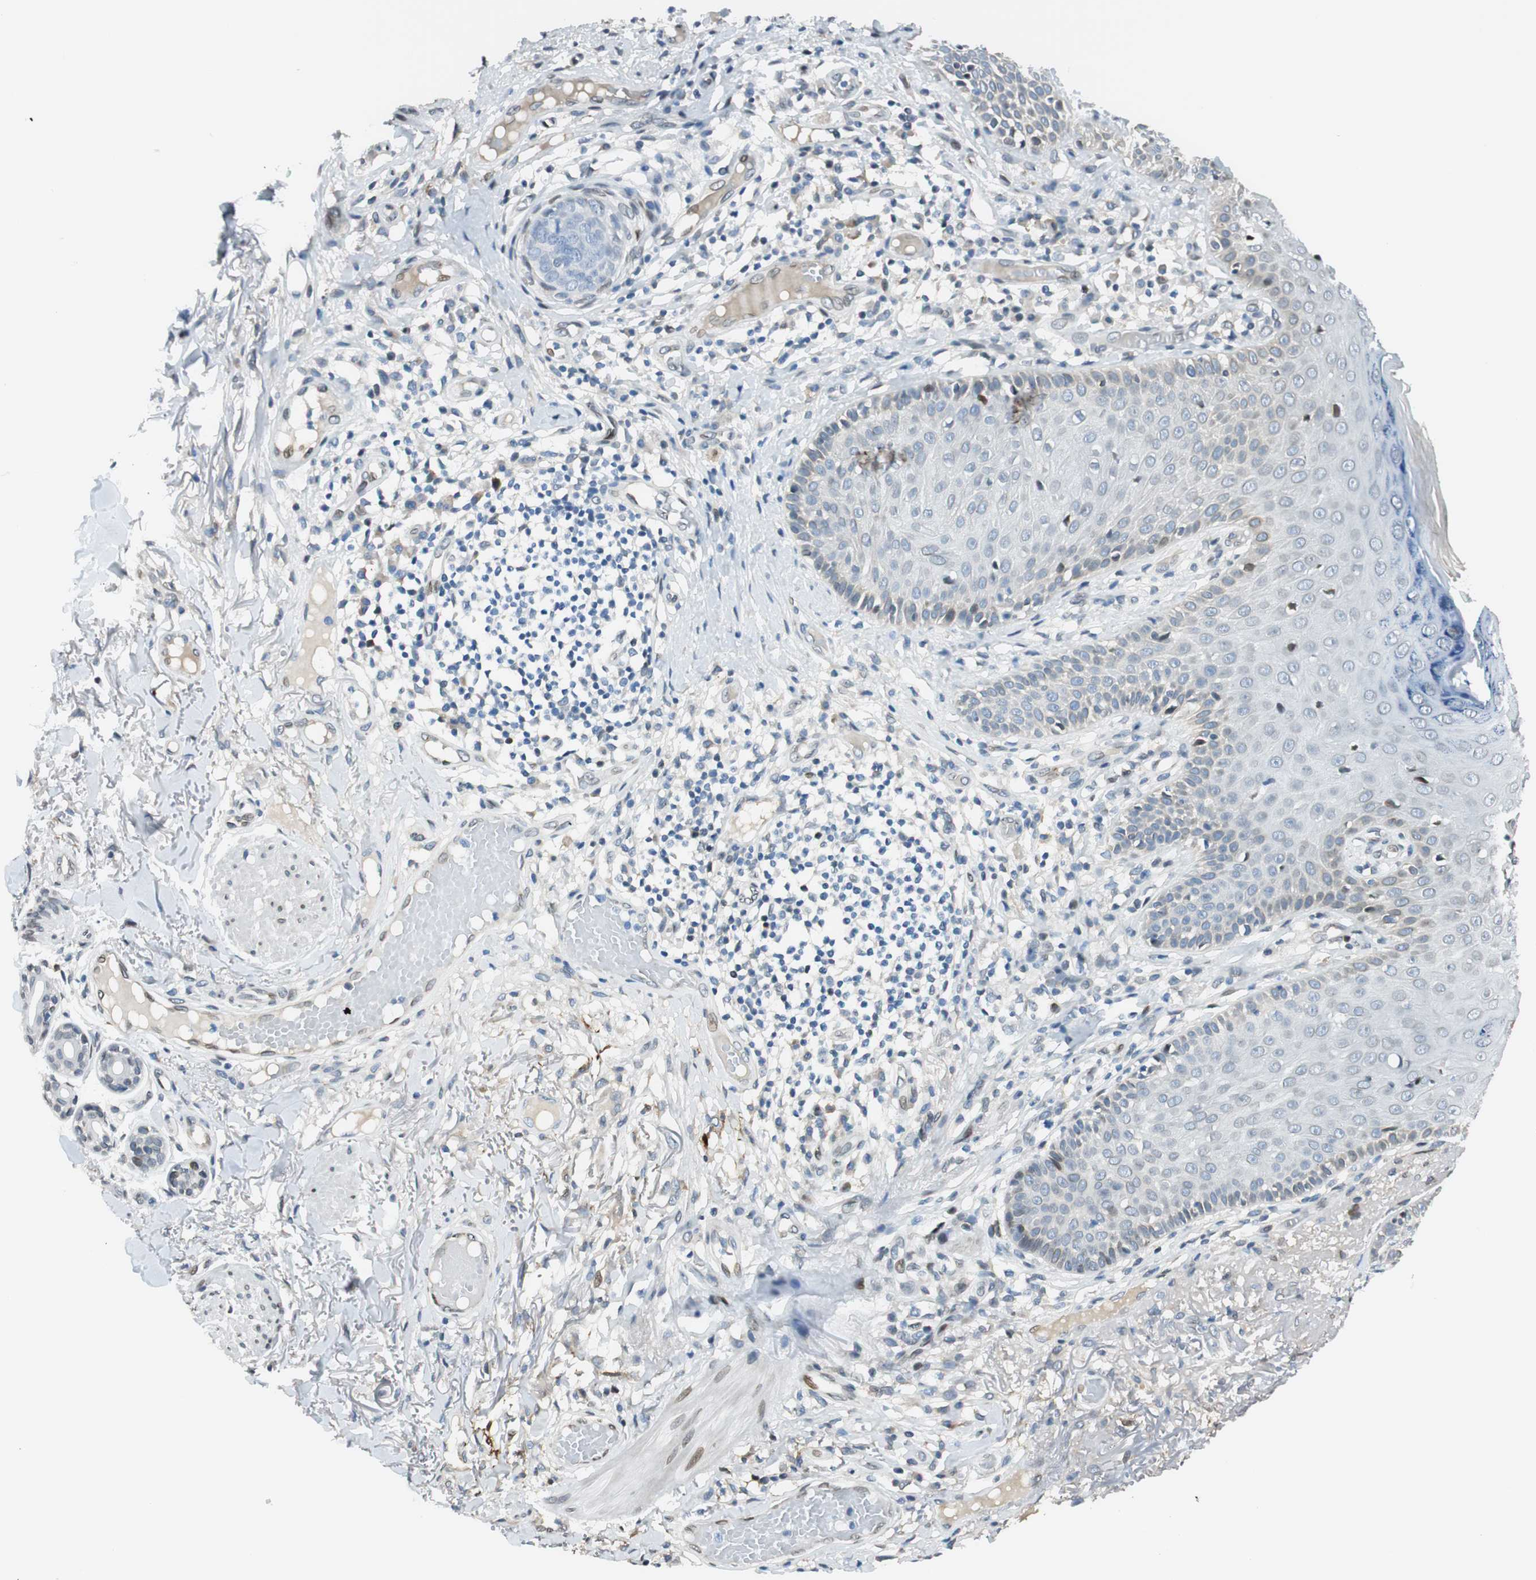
{"staining": {"intensity": "negative", "quantity": "none", "location": "none"}, "tissue": "skin cancer", "cell_type": "Tumor cells", "image_type": "cancer", "snomed": [{"axis": "morphology", "description": "Normal tissue, NOS"}, {"axis": "morphology", "description": "Basal cell carcinoma"}, {"axis": "topography", "description": "Skin"}], "caption": "IHC micrograph of neoplastic tissue: basal cell carcinoma (skin) stained with DAB displays no significant protein staining in tumor cells.", "gene": "TMEM260", "patient": {"sex": "male", "age": 52}}